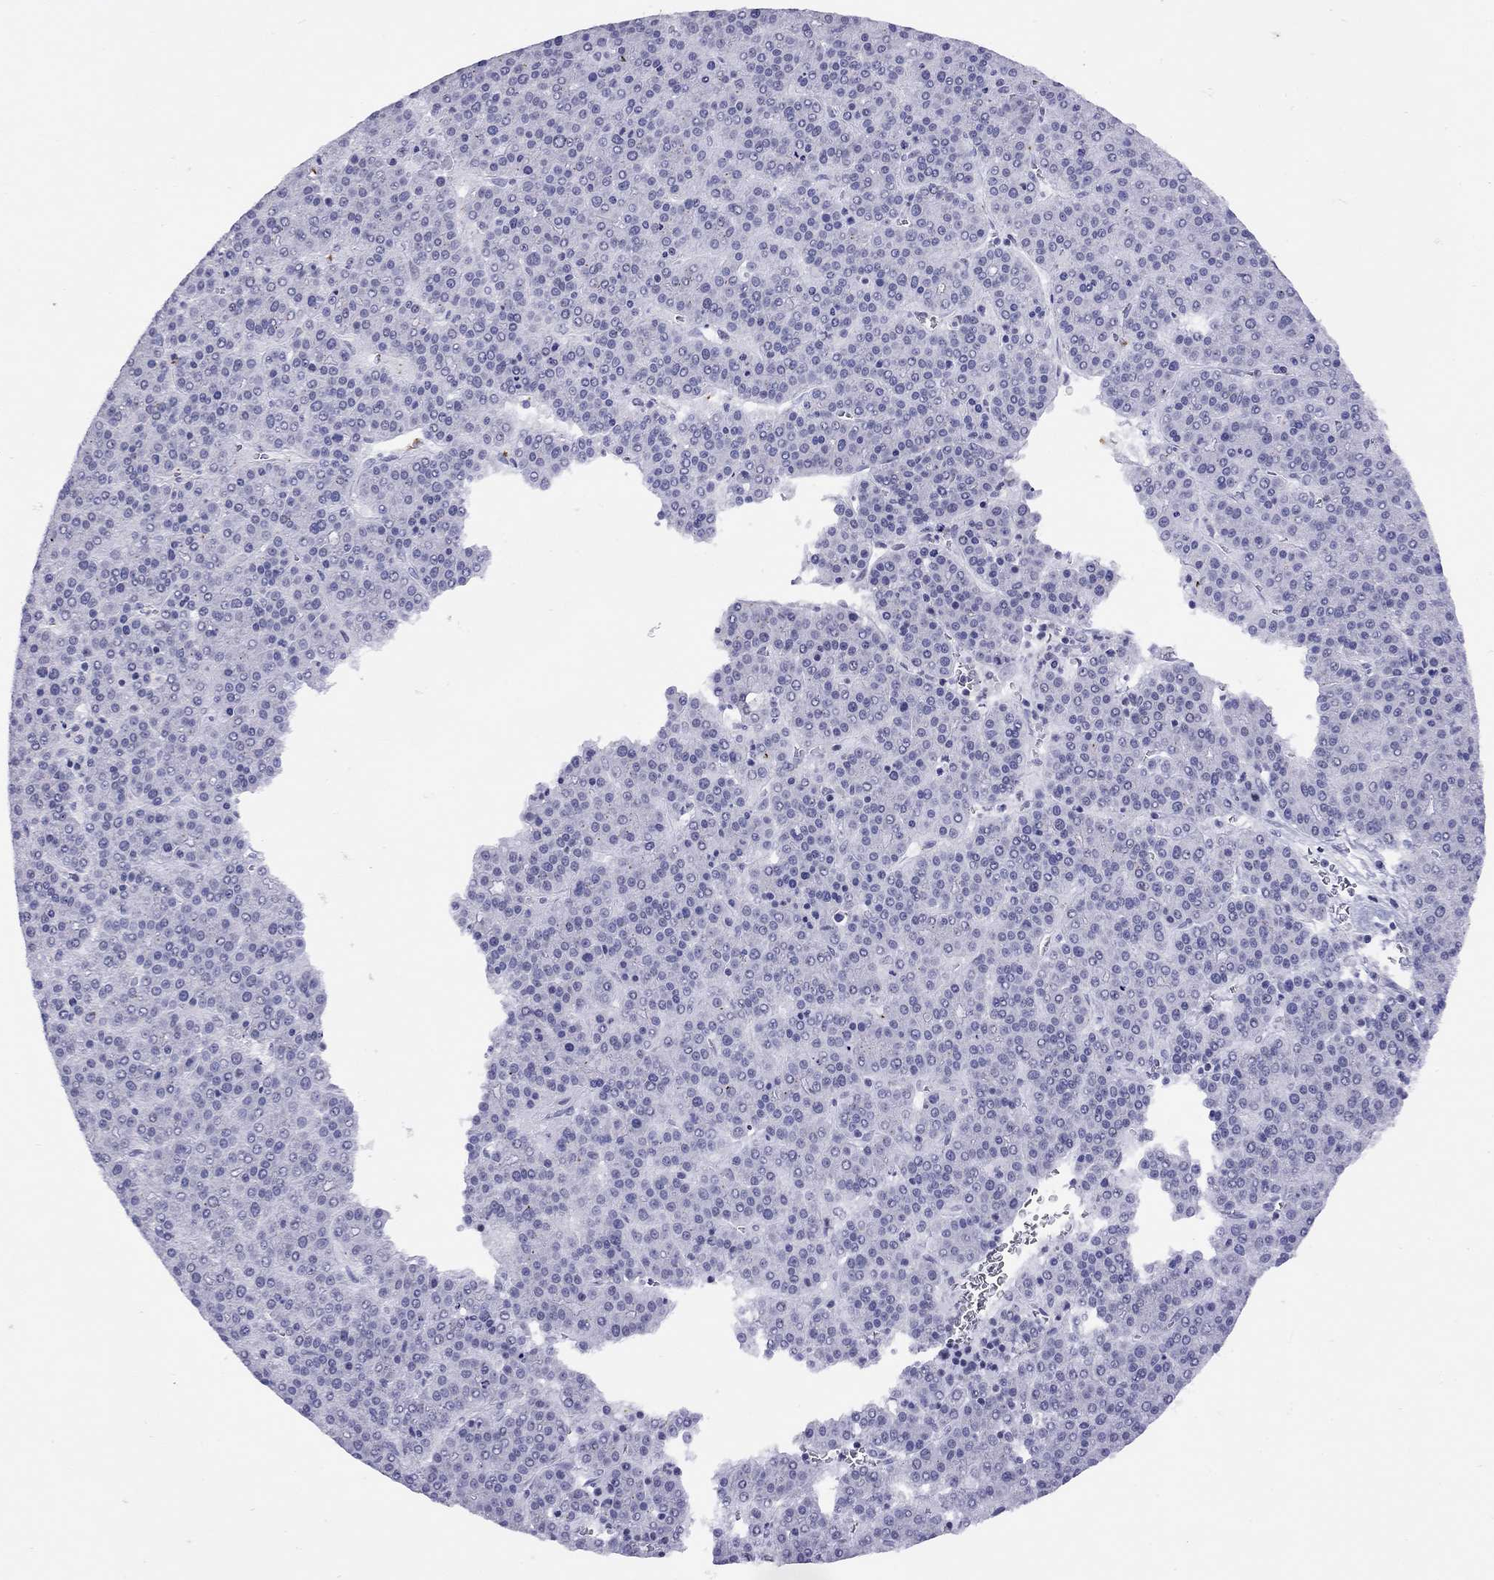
{"staining": {"intensity": "negative", "quantity": "none", "location": "none"}, "tissue": "liver cancer", "cell_type": "Tumor cells", "image_type": "cancer", "snomed": [{"axis": "morphology", "description": "Carcinoma, Hepatocellular, NOS"}, {"axis": "topography", "description": "Liver"}], "caption": "This is a micrograph of IHC staining of hepatocellular carcinoma (liver), which shows no staining in tumor cells.", "gene": "LYAR", "patient": {"sex": "female", "age": 58}}